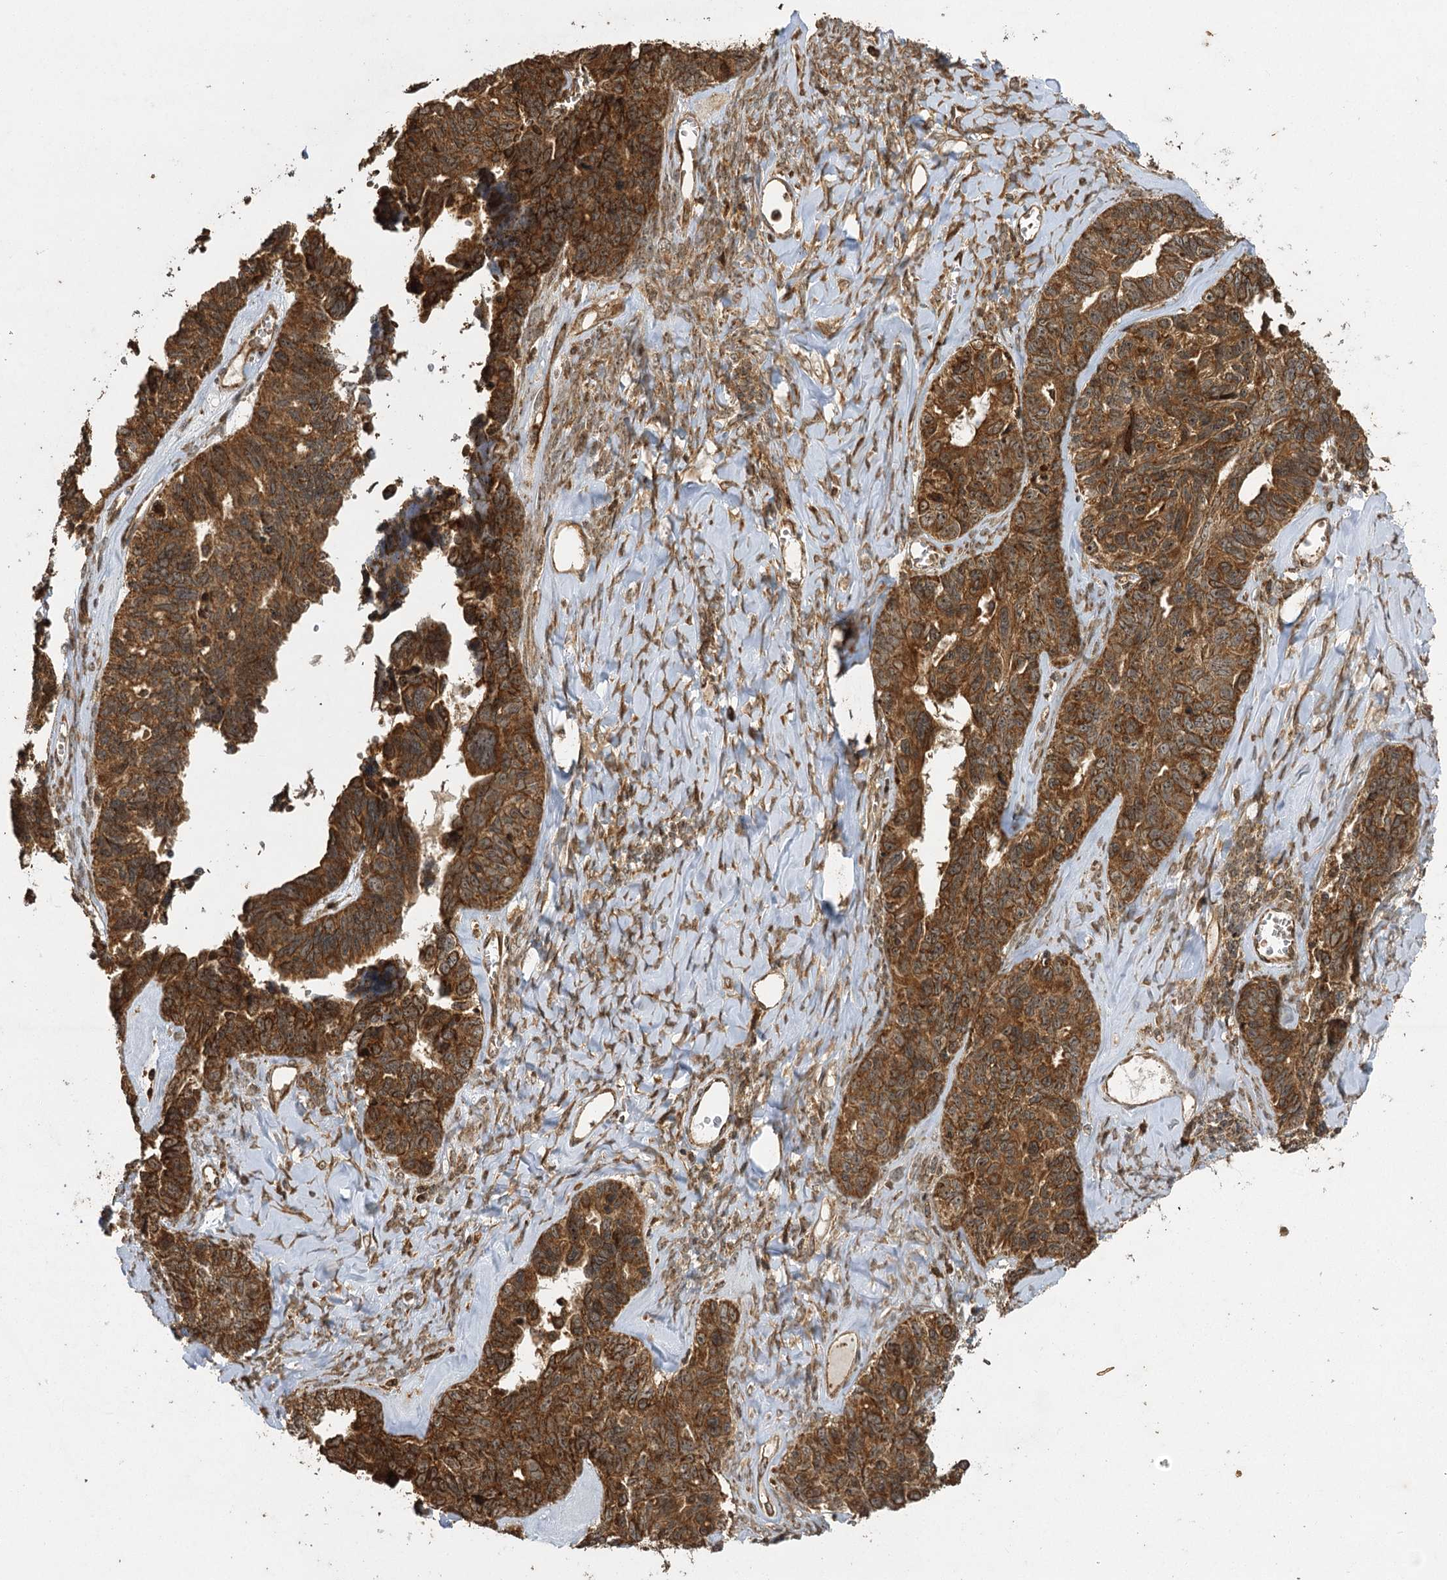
{"staining": {"intensity": "strong", "quantity": ">75%", "location": "cytoplasmic/membranous,nuclear"}, "tissue": "ovarian cancer", "cell_type": "Tumor cells", "image_type": "cancer", "snomed": [{"axis": "morphology", "description": "Cystadenocarcinoma, serous, NOS"}, {"axis": "topography", "description": "Ovary"}], "caption": "A high amount of strong cytoplasmic/membranous and nuclear expression is identified in approximately >75% of tumor cells in ovarian serous cystadenocarcinoma tissue. (Brightfield microscopy of DAB IHC at high magnification).", "gene": "IL11RA", "patient": {"sex": "female", "age": 79}}